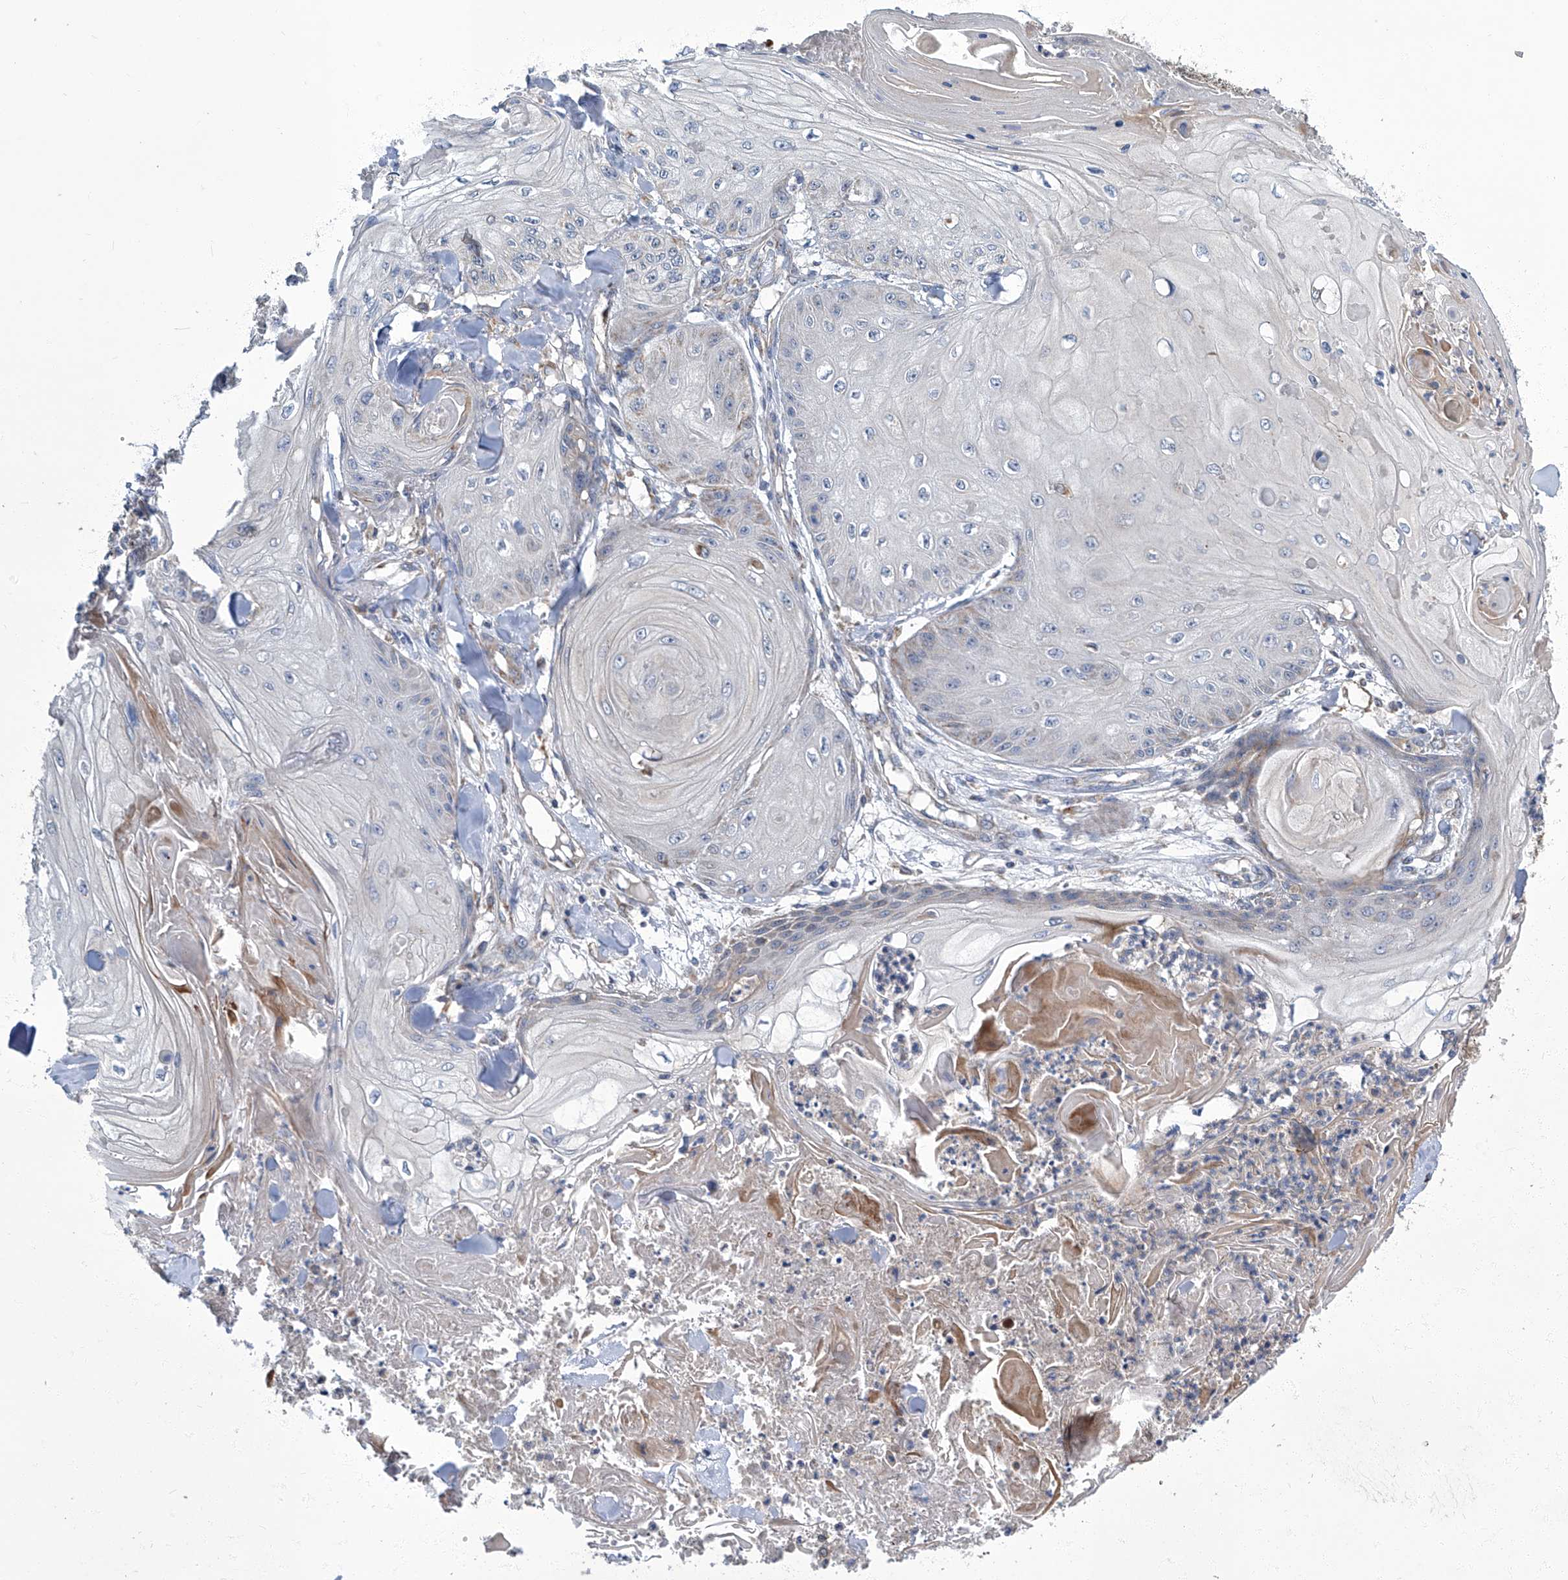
{"staining": {"intensity": "negative", "quantity": "none", "location": "none"}, "tissue": "skin cancer", "cell_type": "Tumor cells", "image_type": "cancer", "snomed": [{"axis": "morphology", "description": "Squamous cell carcinoma, NOS"}, {"axis": "topography", "description": "Skin"}], "caption": "There is no significant staining in tumor cells of squamous cell carcinoma (skin). The staining was performed using DAB to visualize the protein expression in brown, while the nuclei were stained in blue with hematoxylin (Magnification: 20x).", "gene": "TNFRSF13B", "patient": {"sex": "male", "age": 74}}